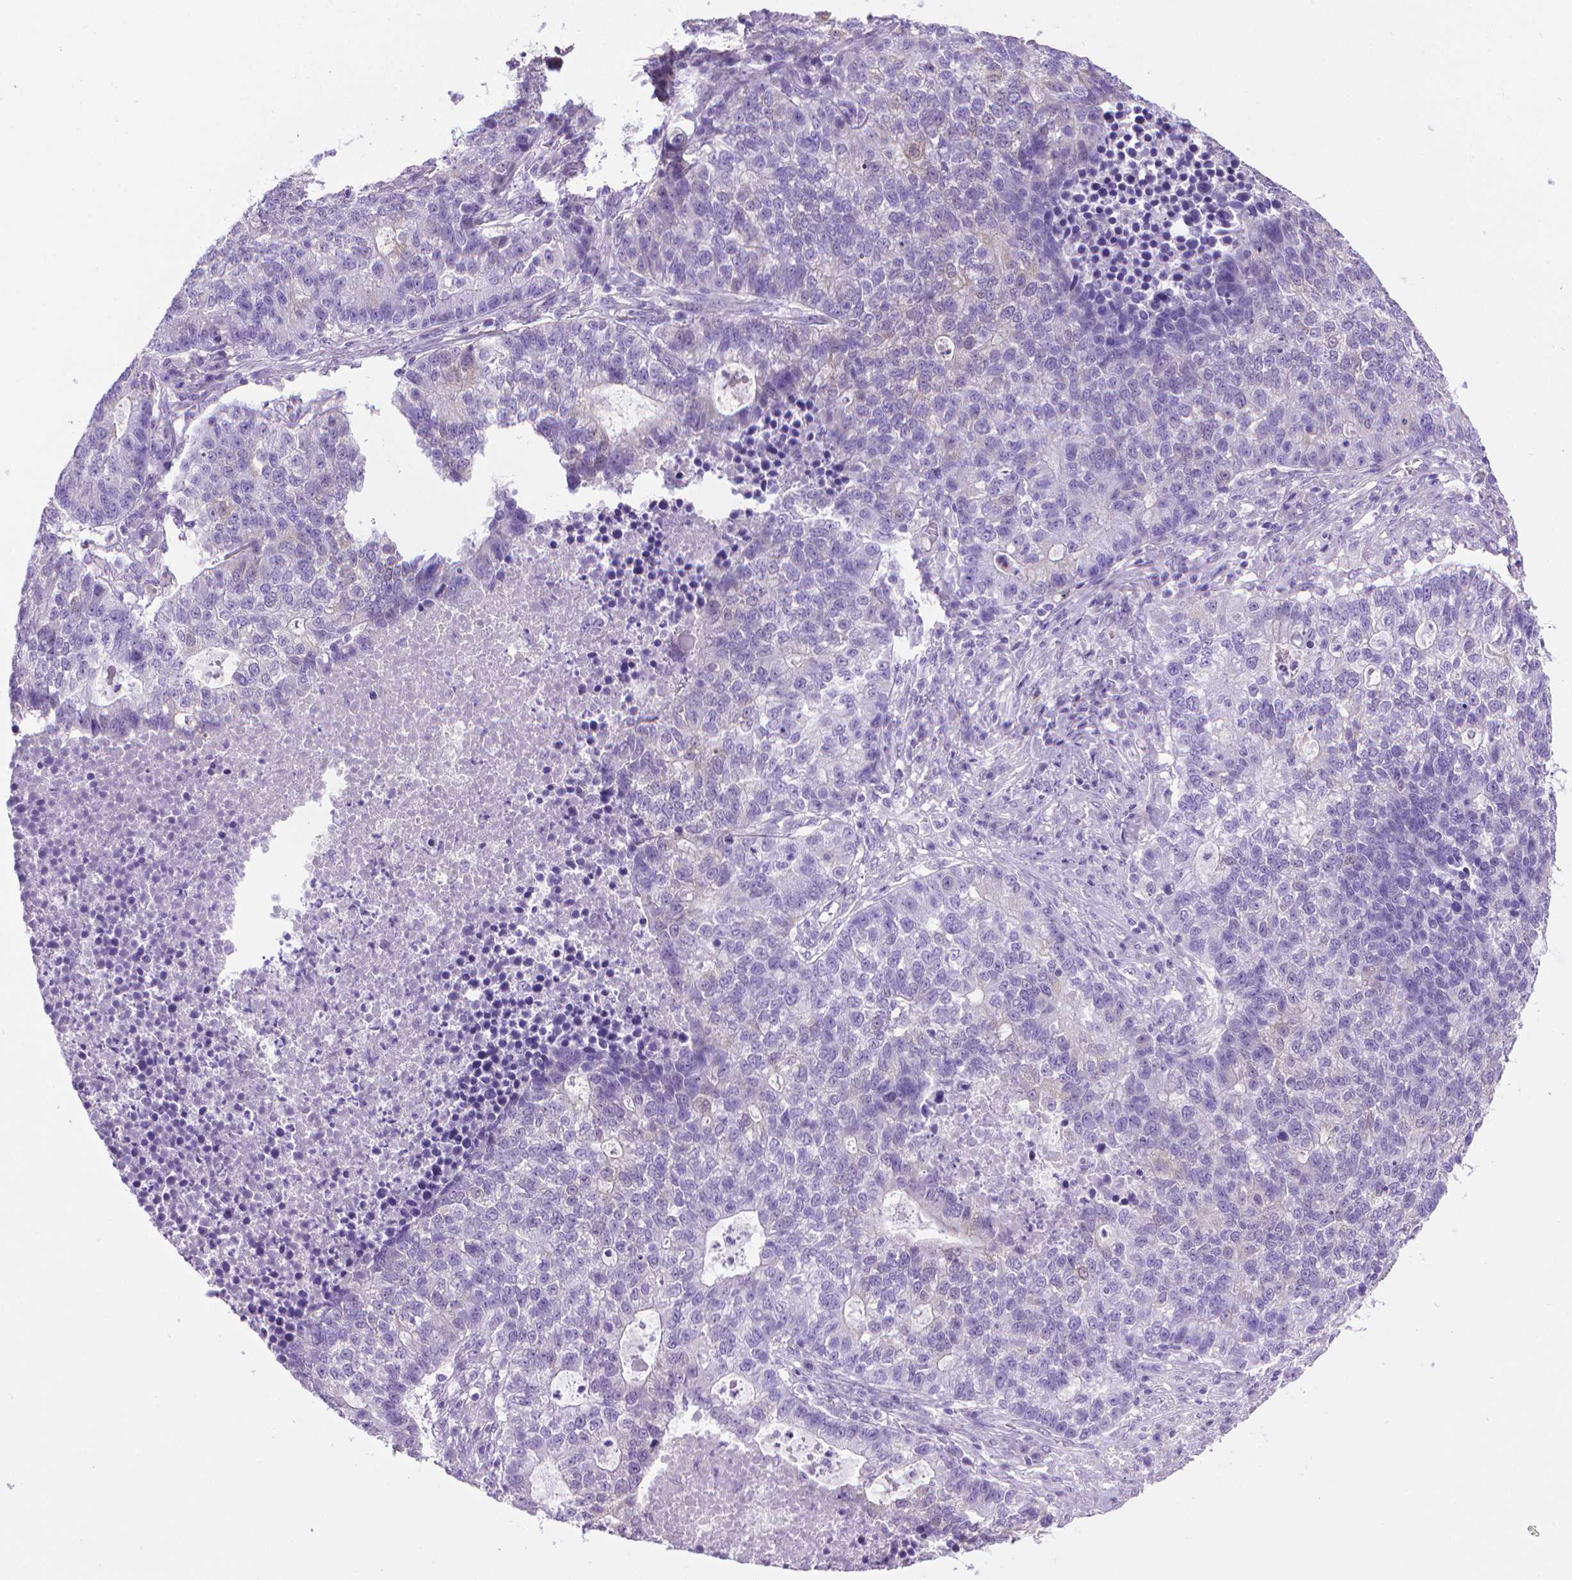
{"staining": {"intensity": "negative", "quantity": "none", "location": "none"}, "tissue": "lung cancer", "cell_type": "Tumor cells", "image_type": "cancer", "snomed": [{"axis": "morphology", "description": "Adenocarcinoma, NOS"}, {"axis": "topography", "description": "Lung"}], "caption": "IHC histopathology image of neoplastic tissue: human lung cancer stained with DAB reveals no significant protein positivity in tumor cells.", "gene": "PNMA2", "patient": {"sex": "male", "age": 57}}